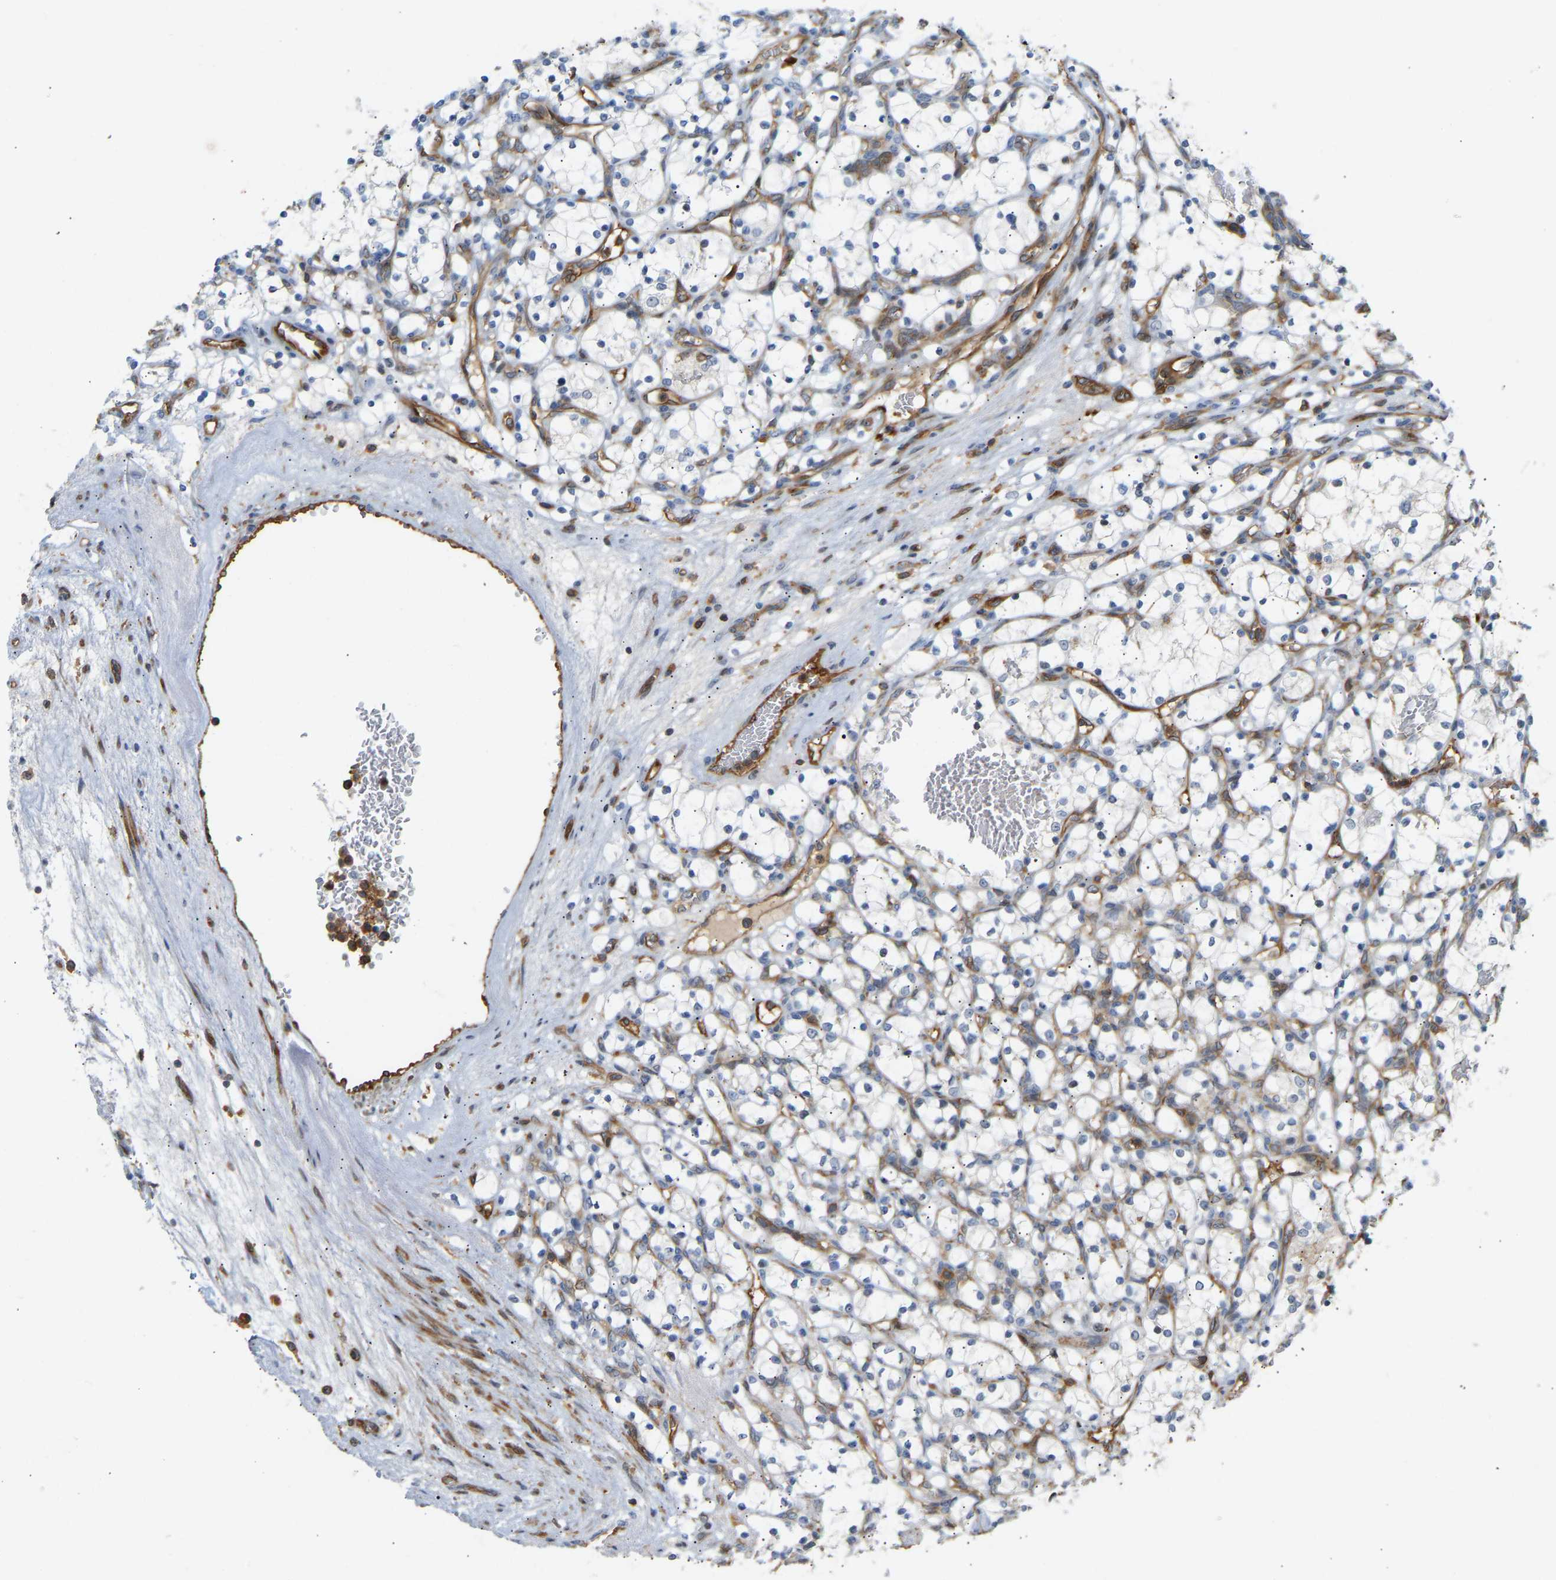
{"staining": {"intensity": "negative", "quantity": "none", "location": "none"}, "tissue": "renal cancer", "cell_type": "Tumor cells", "image_type": "cancer", "snomed": [{"axis": "morphology", "description": "Adenocarcinoma, NOS"}, {"axis": "topography", "description": "Kidney"}], "caption": "Tumor cells are negative for protein expression in human adenocarcinoma (renal).", "gene": "PLCG2", "patient": {"sex": "female", "age": 69}}